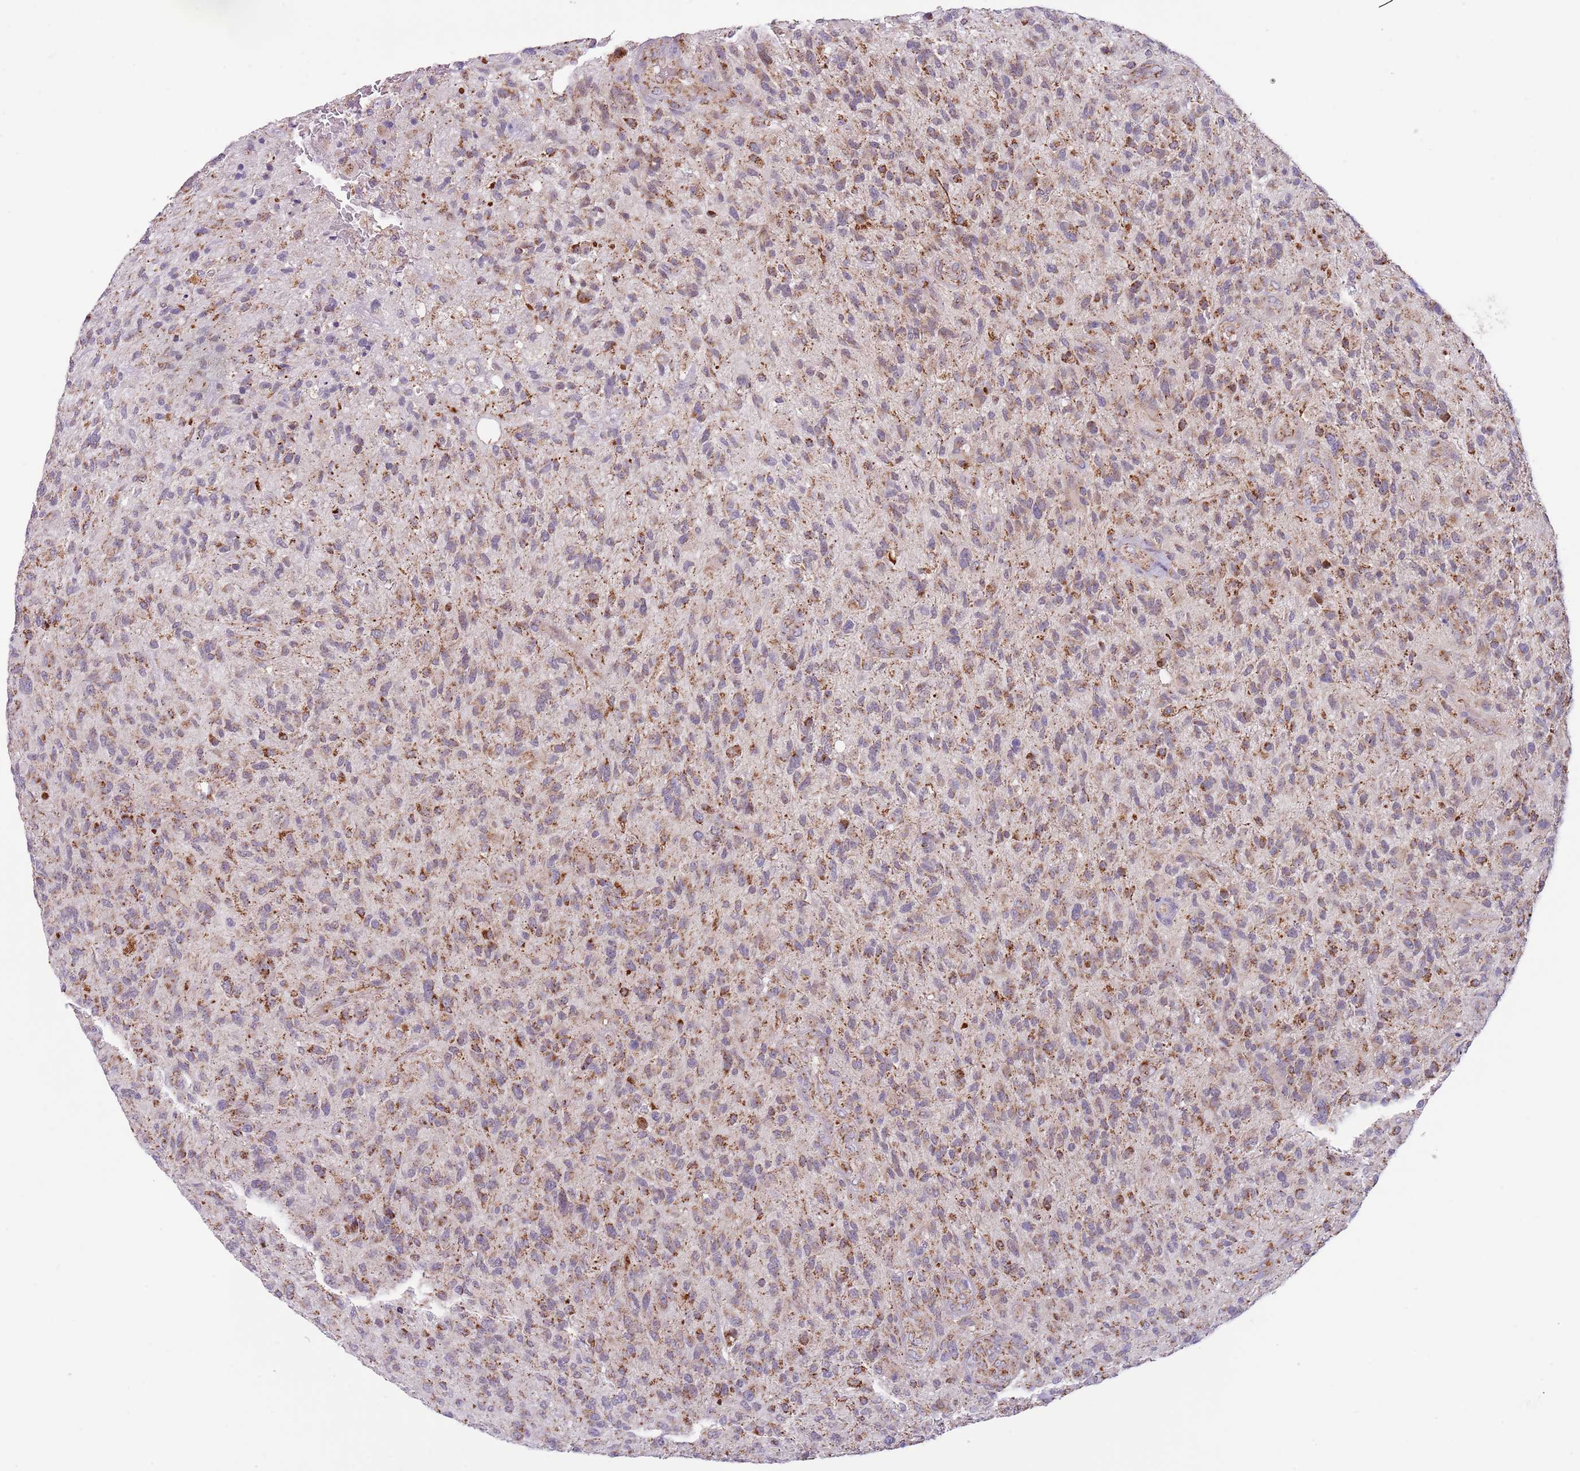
{"staining": {"intensity": "moderate", "quantity": "25%-75%", "location": "cytoplasmic/membranous"}, "tissue": "glioma", "cell_type": "Tumor cells", "image_type": "cancer", "snomed": [{"axis": "morphology", "description": "Glioma, malignant, High grade"}, {"axis": "topography", "description": "Brain"}], "caption": "Malignant glioma (high-grade) stained for a protein displays moderate cytoplasmic/membranous positivity in tumor cells.", "gene": "LHX6", "patient": {"sex": "male", "age": 47}}